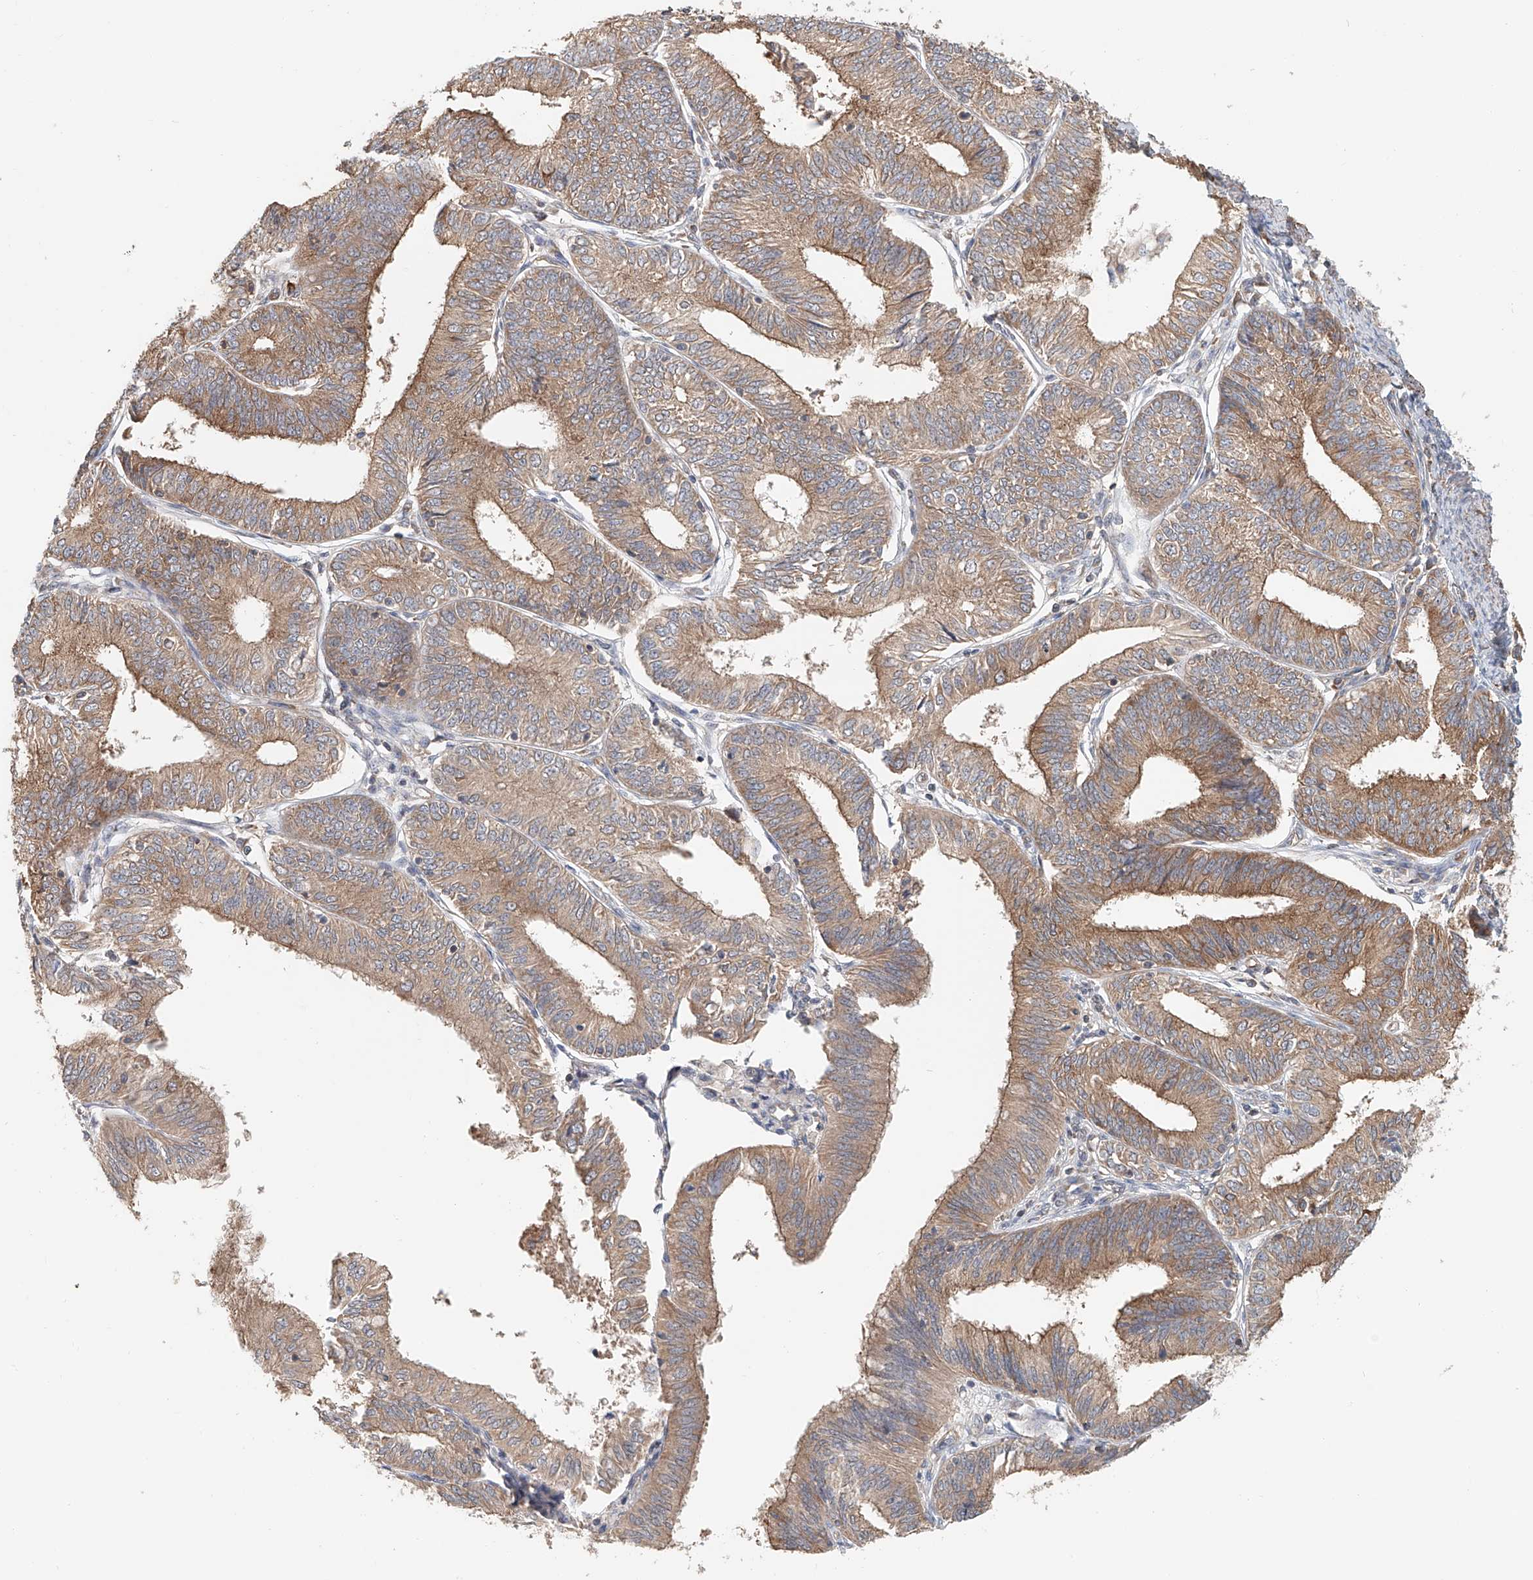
{"staining": {"intensity": "moderate", "quantity": ">75%", "location": "cytoplasmic/membranous"}, "tissue": "endometrial cancer", "cell_type": "Tumor cells", "image_type": "cancer", "snomed": [{"axis": "morphology", "description": "Adenocarcinoma, NOS"}, {"axis": "topography", "description": "Endometrium"}], "caption": "This is an image of IHC staining of endometrial cancer, which shows moderate expression in the cytoplasmic/membranous of tumor cells.", "gene": "FRYL", "patient": {"sex": "female", "age": 51}}